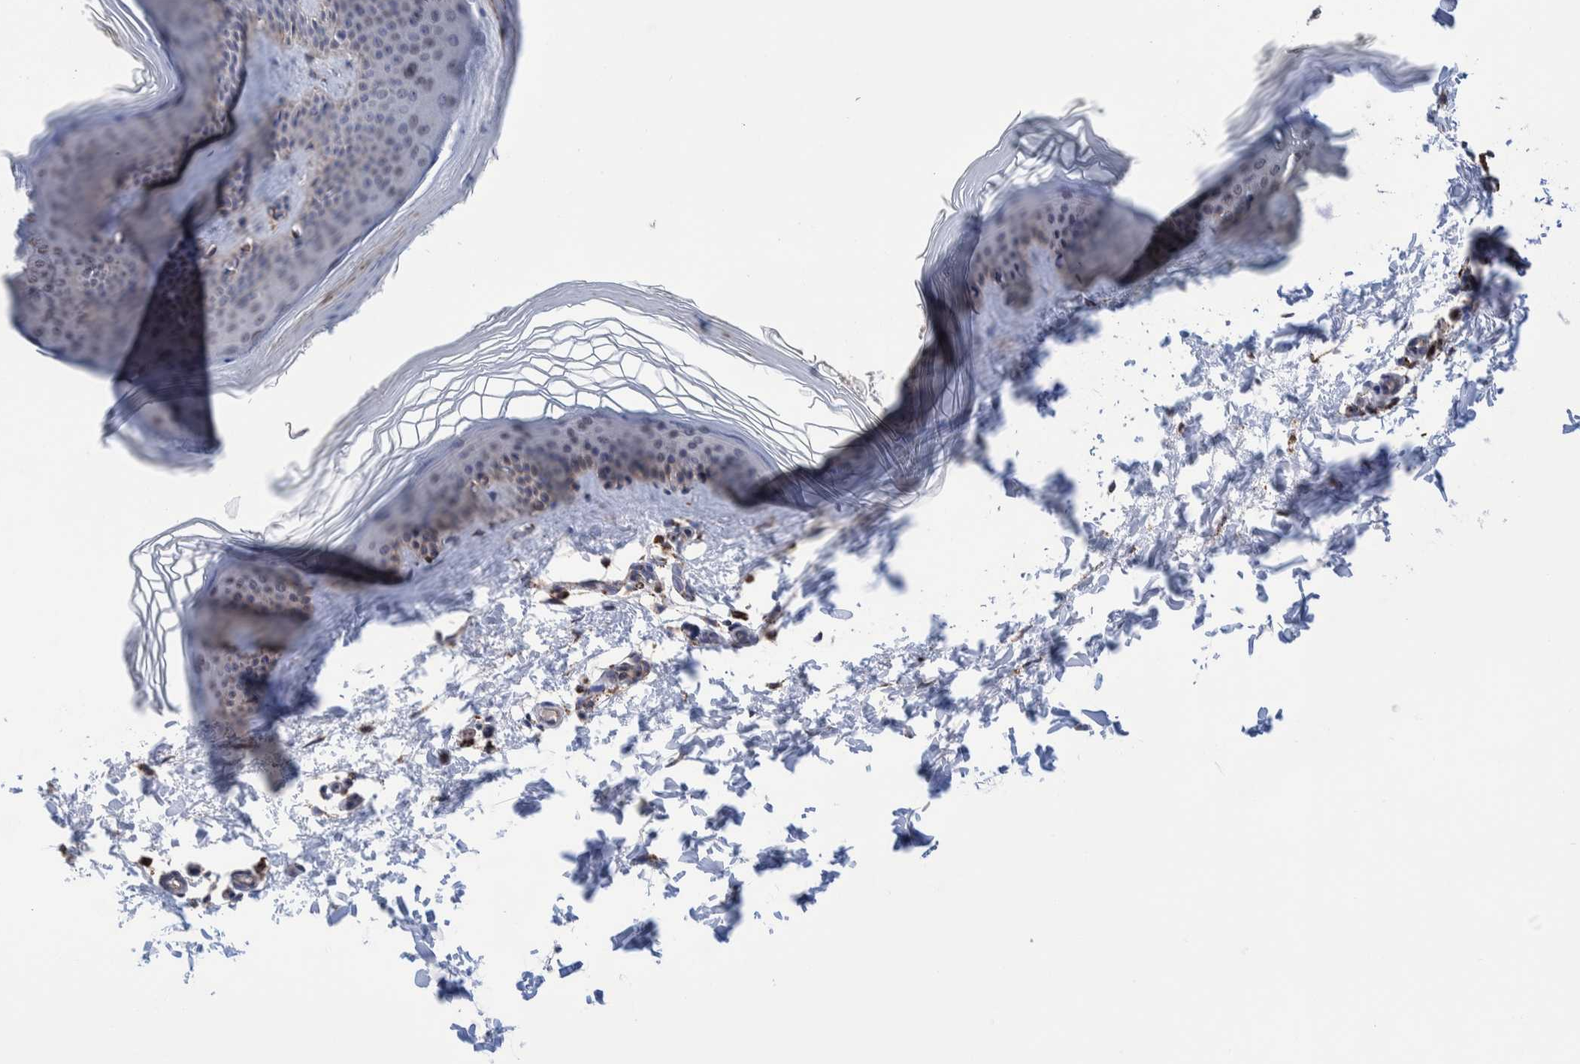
{"staining": {"intensity": "moderate", "quantity": ">75%", "location": "cytoplasmic/membranous"}, "tissue": "skin", "cell_type": "Fibroblasts", "image_type": "normal", "snomed": [{"axis": "morphology", "description": "Normal tissue, NOS"}, {"axis": "topography", "description": "Skin"}], "caption": "High-power microscopy captured an IHC image of benign skin, revealing moderate cytoplasmic/membranous staining in about >75% of fibroblasts.", "gene": "DECR1", "patient": {"sex": "female", "age": 27}}